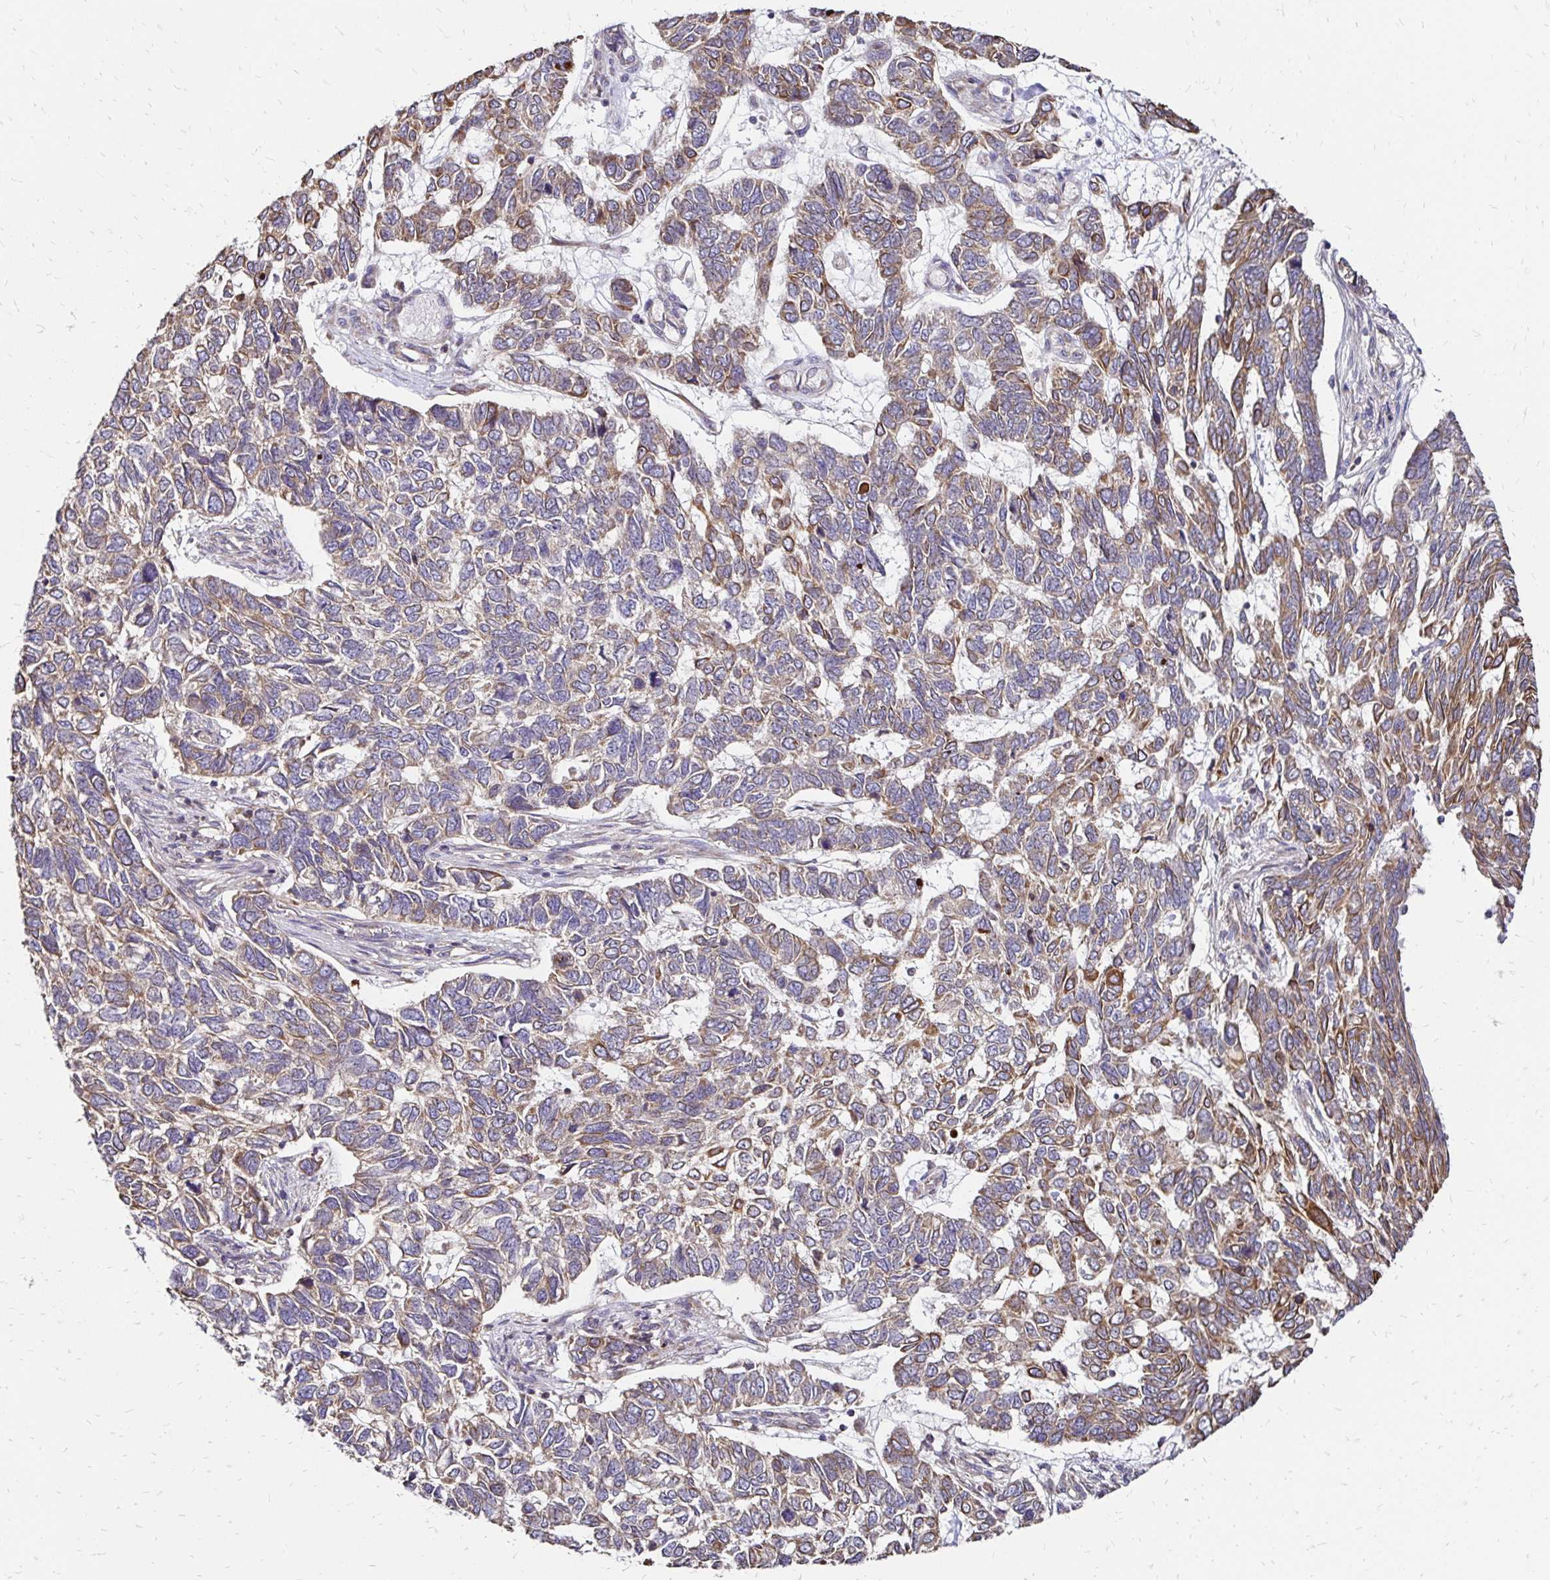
{"staining": {"intensity": "moderate", "quantity": "25%-75%", "location": "cytoplasmic/membranous"}, "tissue": "skin cancer", "cell_type": "Tumor cells", "image_type": "cancer", "snomed": [{"axis": "morphology", "description": "Basal cell carcinoma"}, {"axis": "topography", "description": "Skin"}], "caption": "This photomicrograph shows immunohistochemistry staining of human skin cancer (basal cell carcinoma), with medium moderate cytoplasmic/membranous expression in approximately 25%-75% of tumor cells.", "gene": "ZW10", "patient": {"sex": "female", "age": 65}}